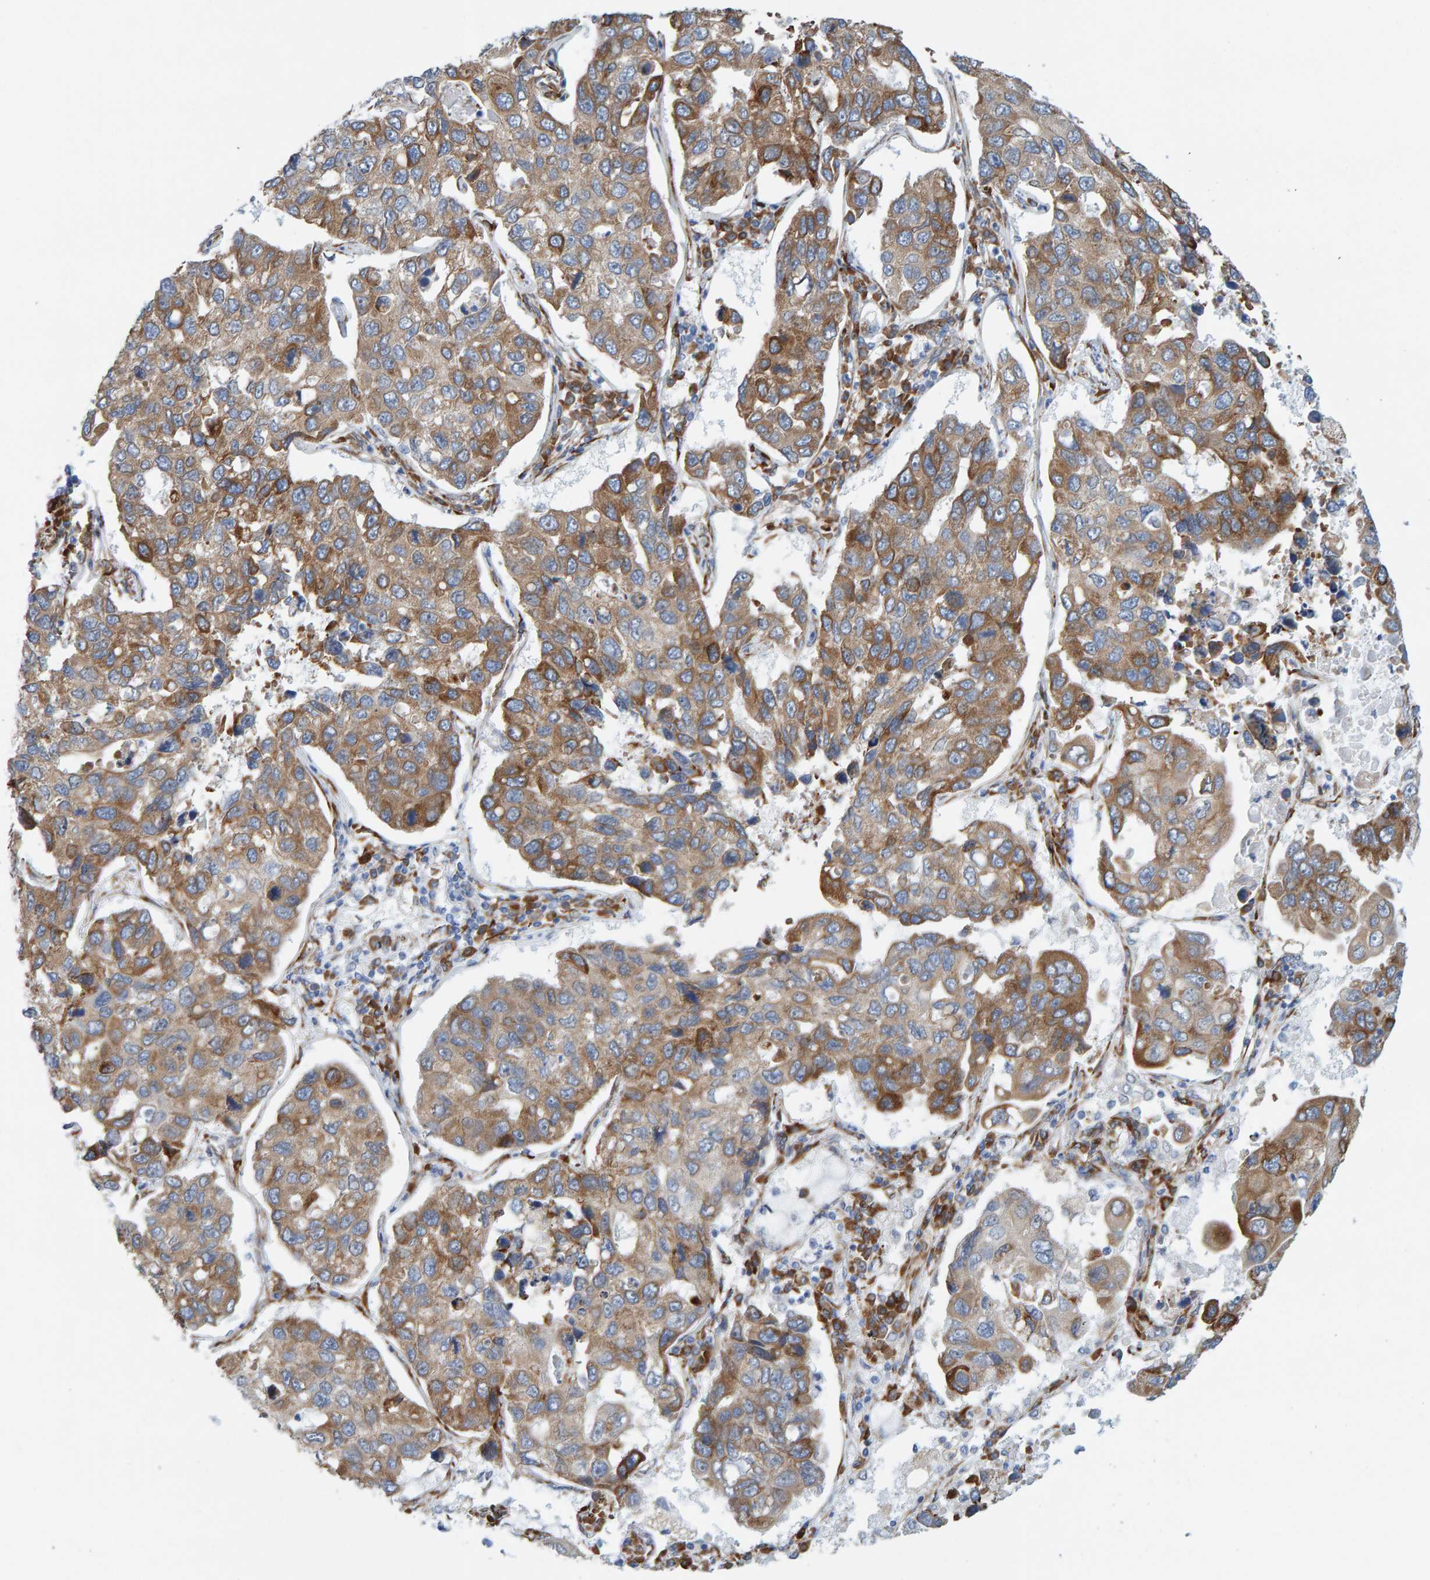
{"staining": {"intensity": "moderate", "quantity": ">75%", "location": "cytoplasmic/membranous"}, "tissue": "lung cancer", "cell_type": "Tumor cells", "image_type": "cancer", "snomed": [{"axis": "morphology", "description": "Adenocarcinoma, NOS"}, {"axis": "topography", "description": "Lung"}], "caption": "Immunohistochemistry (IHC) of human lung cancer (adenocarcinoma) demonstrates medium levels of moderate cytoplasmic/membranous positivity in approximately >75% of tumor cells. Immunohistochemistry stains the protein in brown and the nuclei are stained blue.", "gene": "MMP16", "patient": {"sex": "male", "age": 64}}